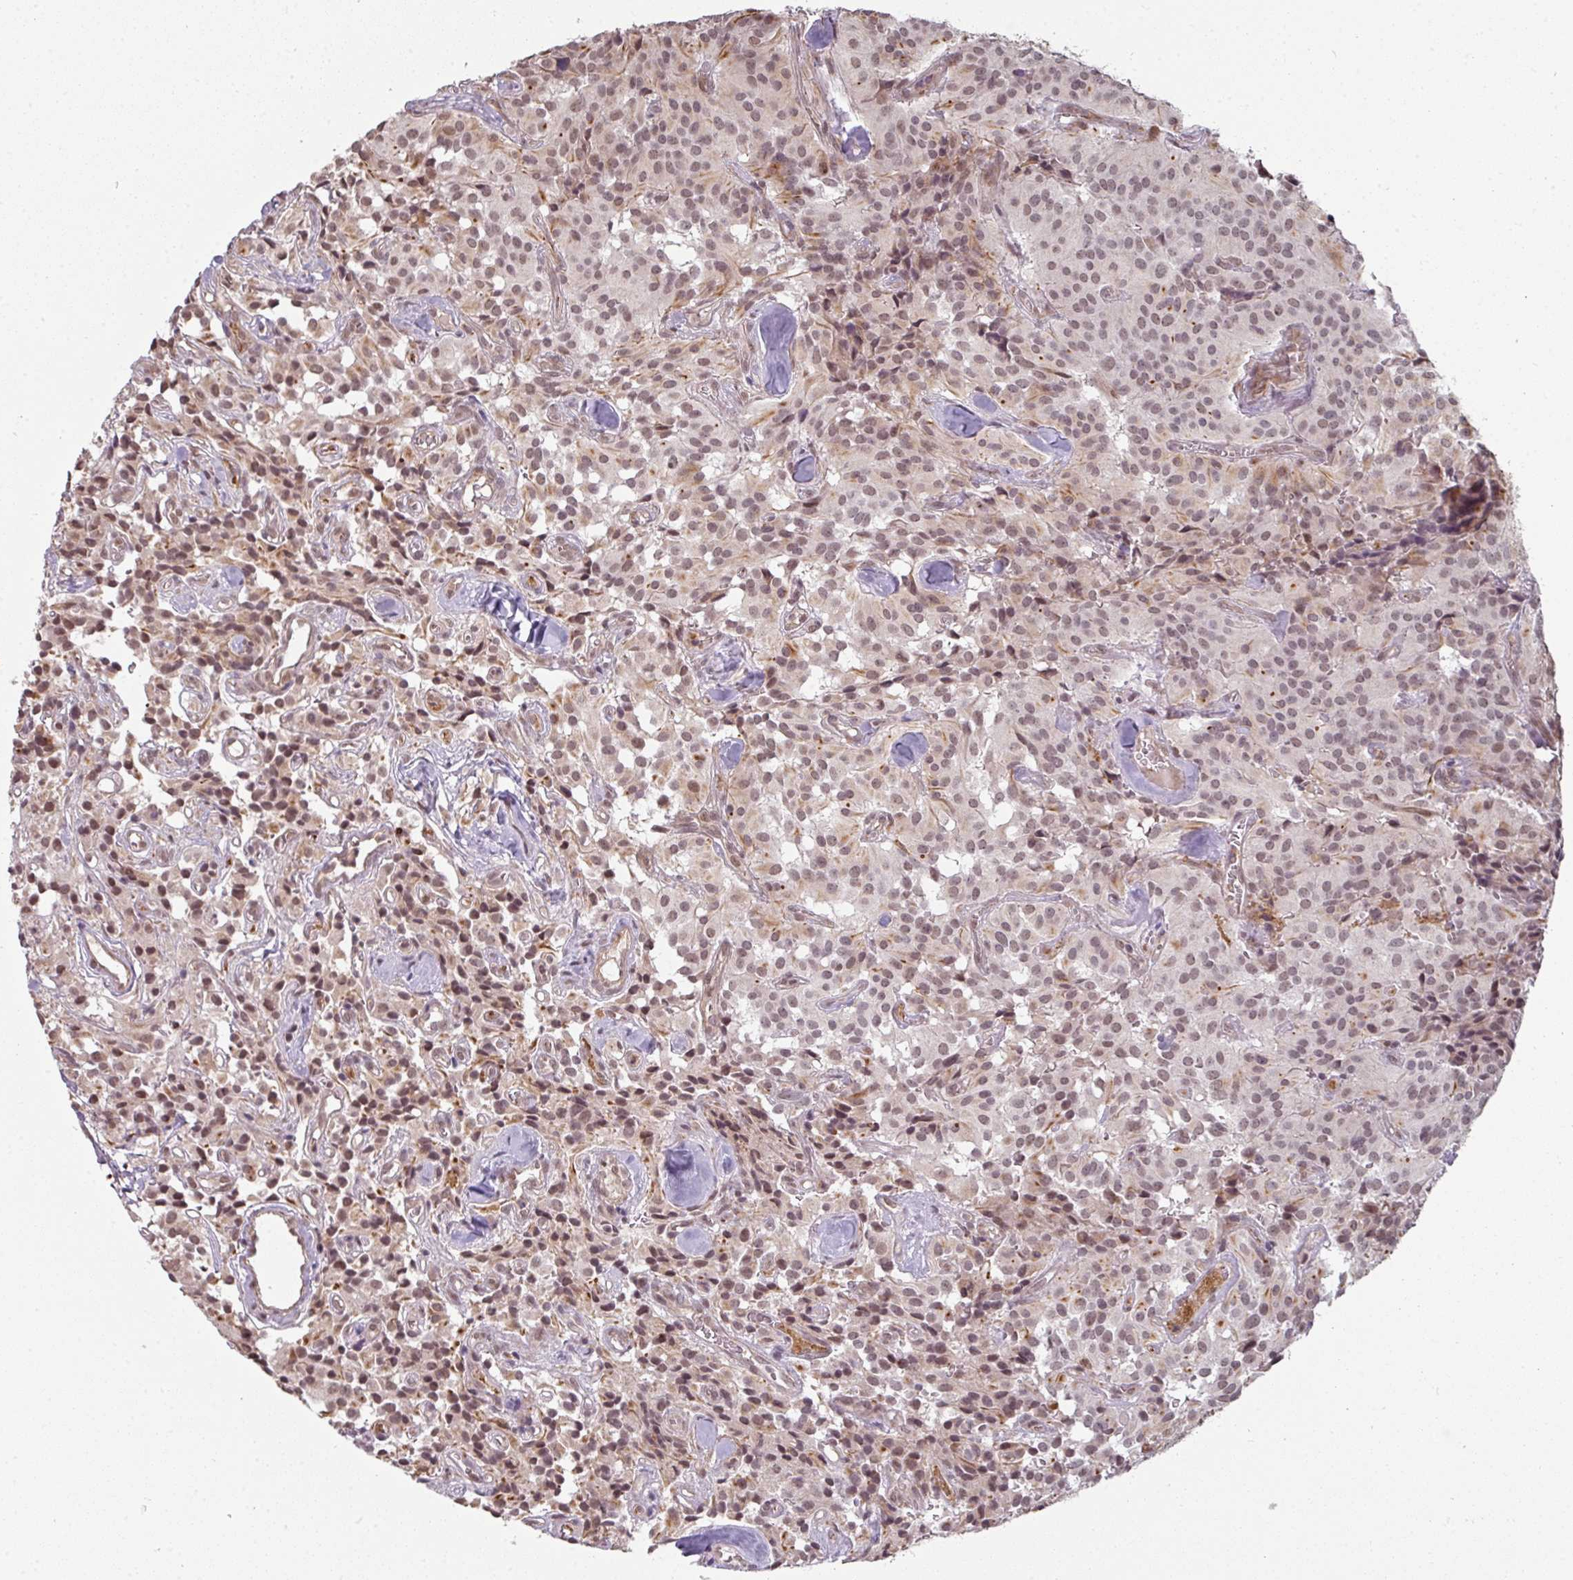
{"staining": {"intensity": "weak", "quantity": ">75%", "location": "nuclear"}, "tissue": "glioma", "cell_type": "Tumor cells", "image_type": "cancer", "snomed": [{"axis": "morphology", "description": "Glioma, malignant, Low grade"}, {"axis": "topography", "description": "Brain"}], "caption": "Low-grade glioma (malignant) stained with a protein marker displays weak staining in tumor cells.", "gene": "GTF2H3", "patient": {"sex": "male", "age": 42}}